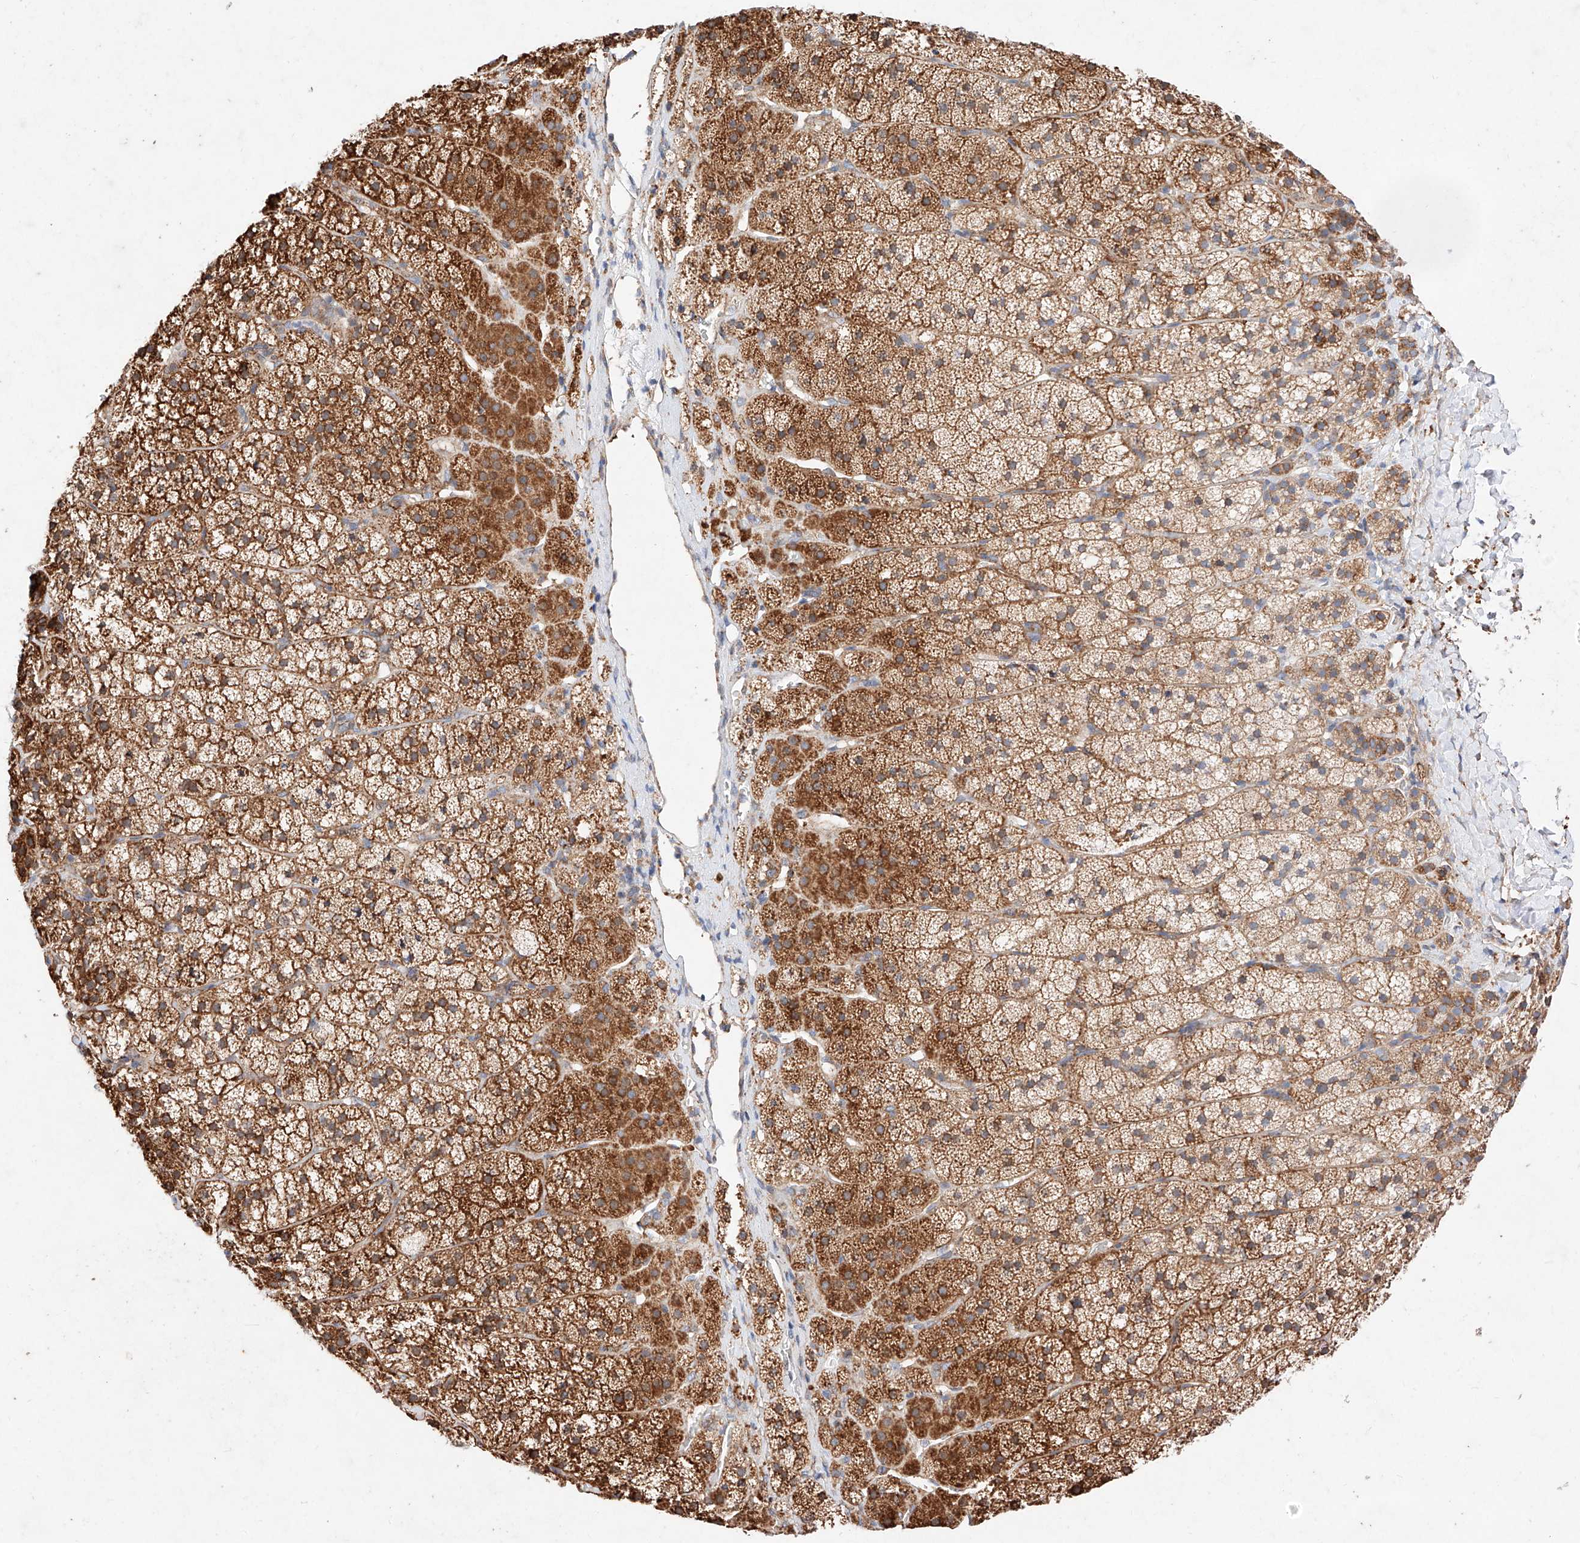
{"staining": {"intensity": "moderate", "quantity": "25%-75%", "location": "cytoplasmic/membranous"}, "tissue": "adrenal gland", "cell_type": "Glandular cells", "image_type": "normal", "snomed": [{"axis": "morphology", "description": "Normal tissue, NOS"}, {"axis": "topography", "description": "Adrenal gland"}], "caption": "Brown immunohistochemical staining in benign adrenal gland exhibits moderate cytoplasmic/membranous positivity in about 25%-75% of glandular cells. (DAB (3,3'-diaminobenzidine) IHC with brightfield microscopy, high magnification).", "gene": "ATP9B", "patient": {"sex": "female", "age": 44}}